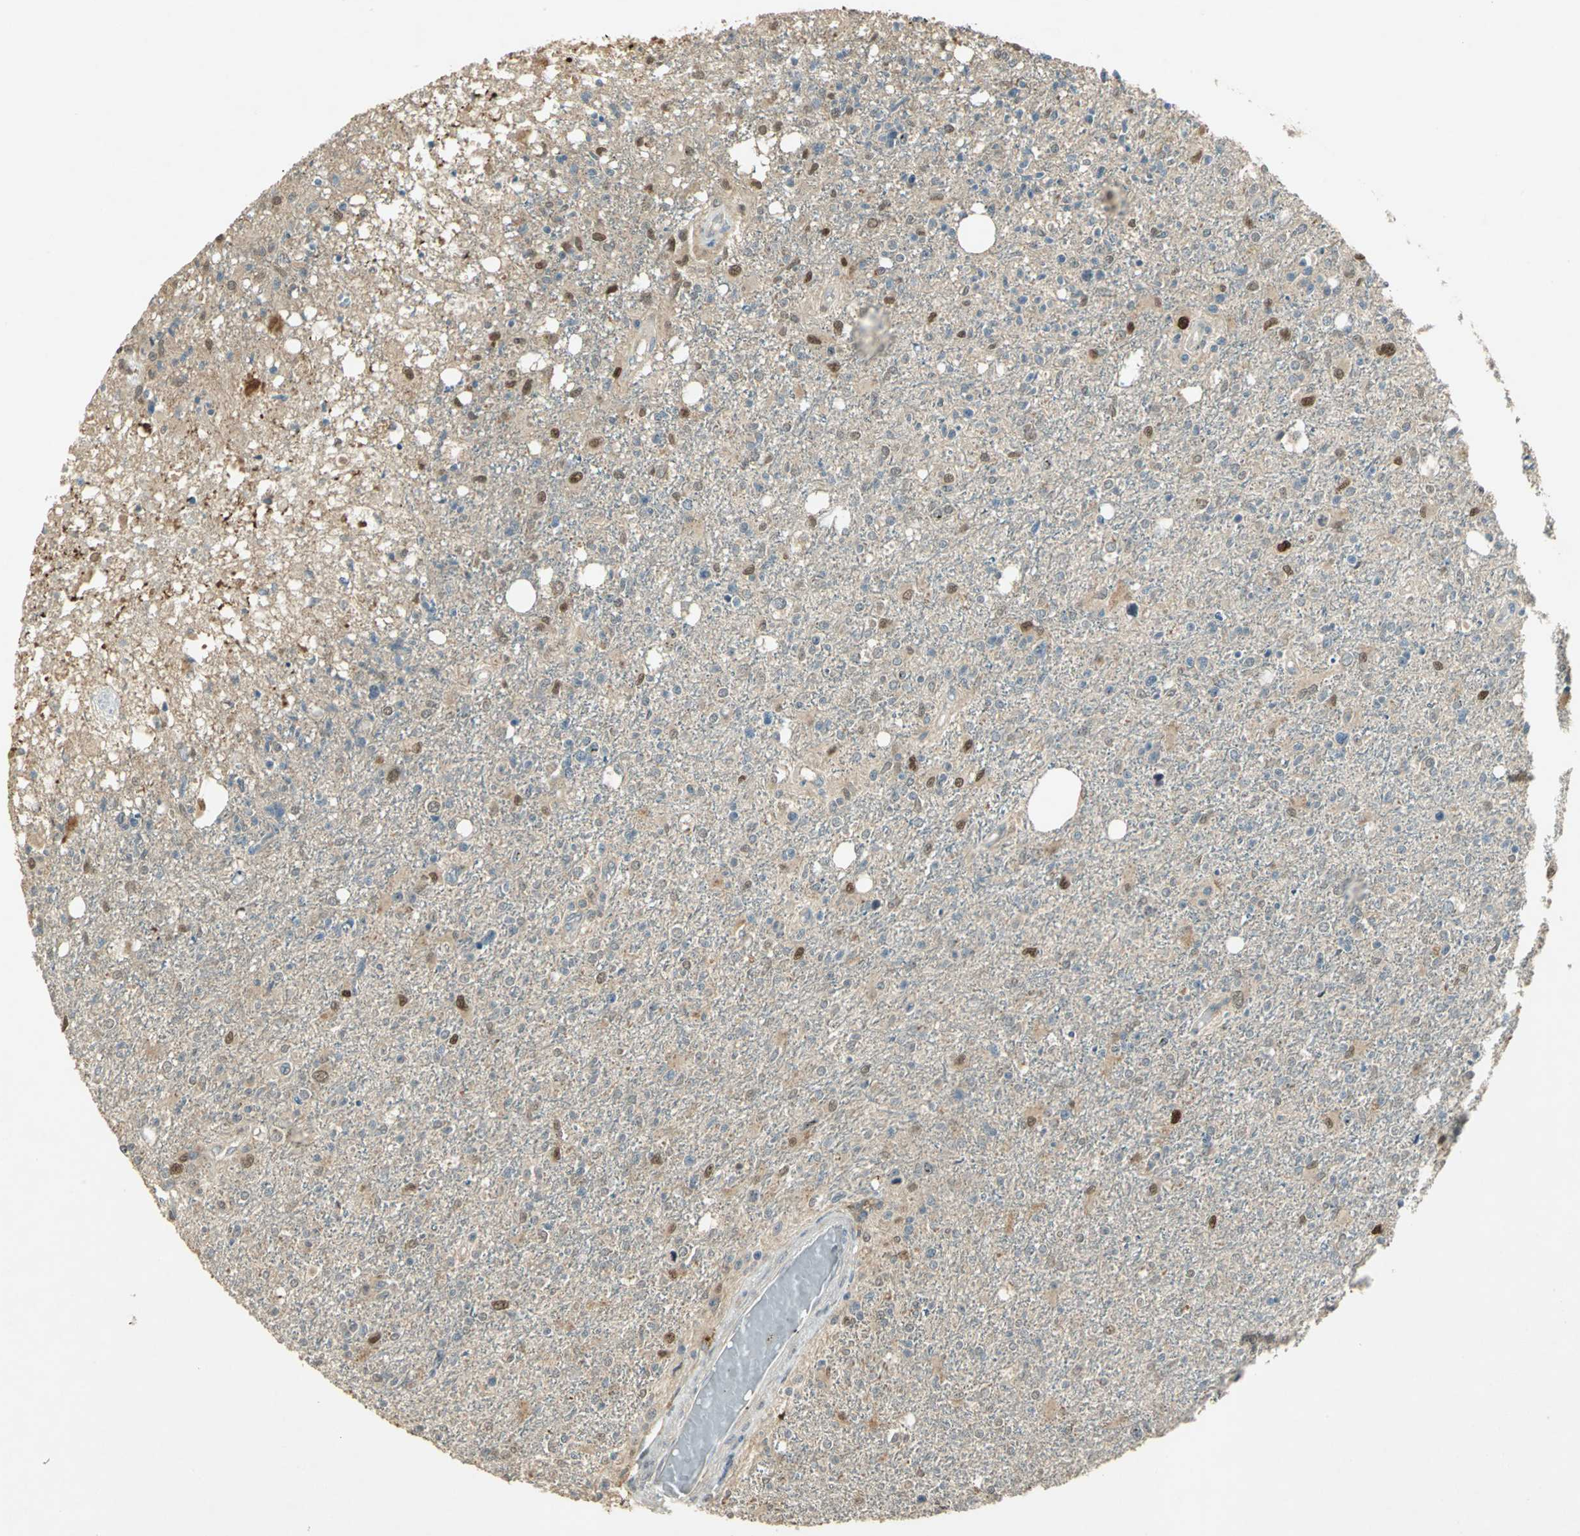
{"staining": {"intensity": "strong", "quantity": "<25%", "location": "nuclear"}, "tissue": "glioma", "cell_type": "Tumor cells", "image_type": "cancer", "snomed": [{"axis": "morphology", "description": "Glioma, malignant, High grade"}, {"axis": "topography", "description": "Cerebral cortex"}], "caption": "Tumor cells exhibit strong nuclear expression in approximately <25% of cells in malignant glioma (high-grade).", "gene": "BIRC2", "patient": {"sex": "male", "age": 76}}